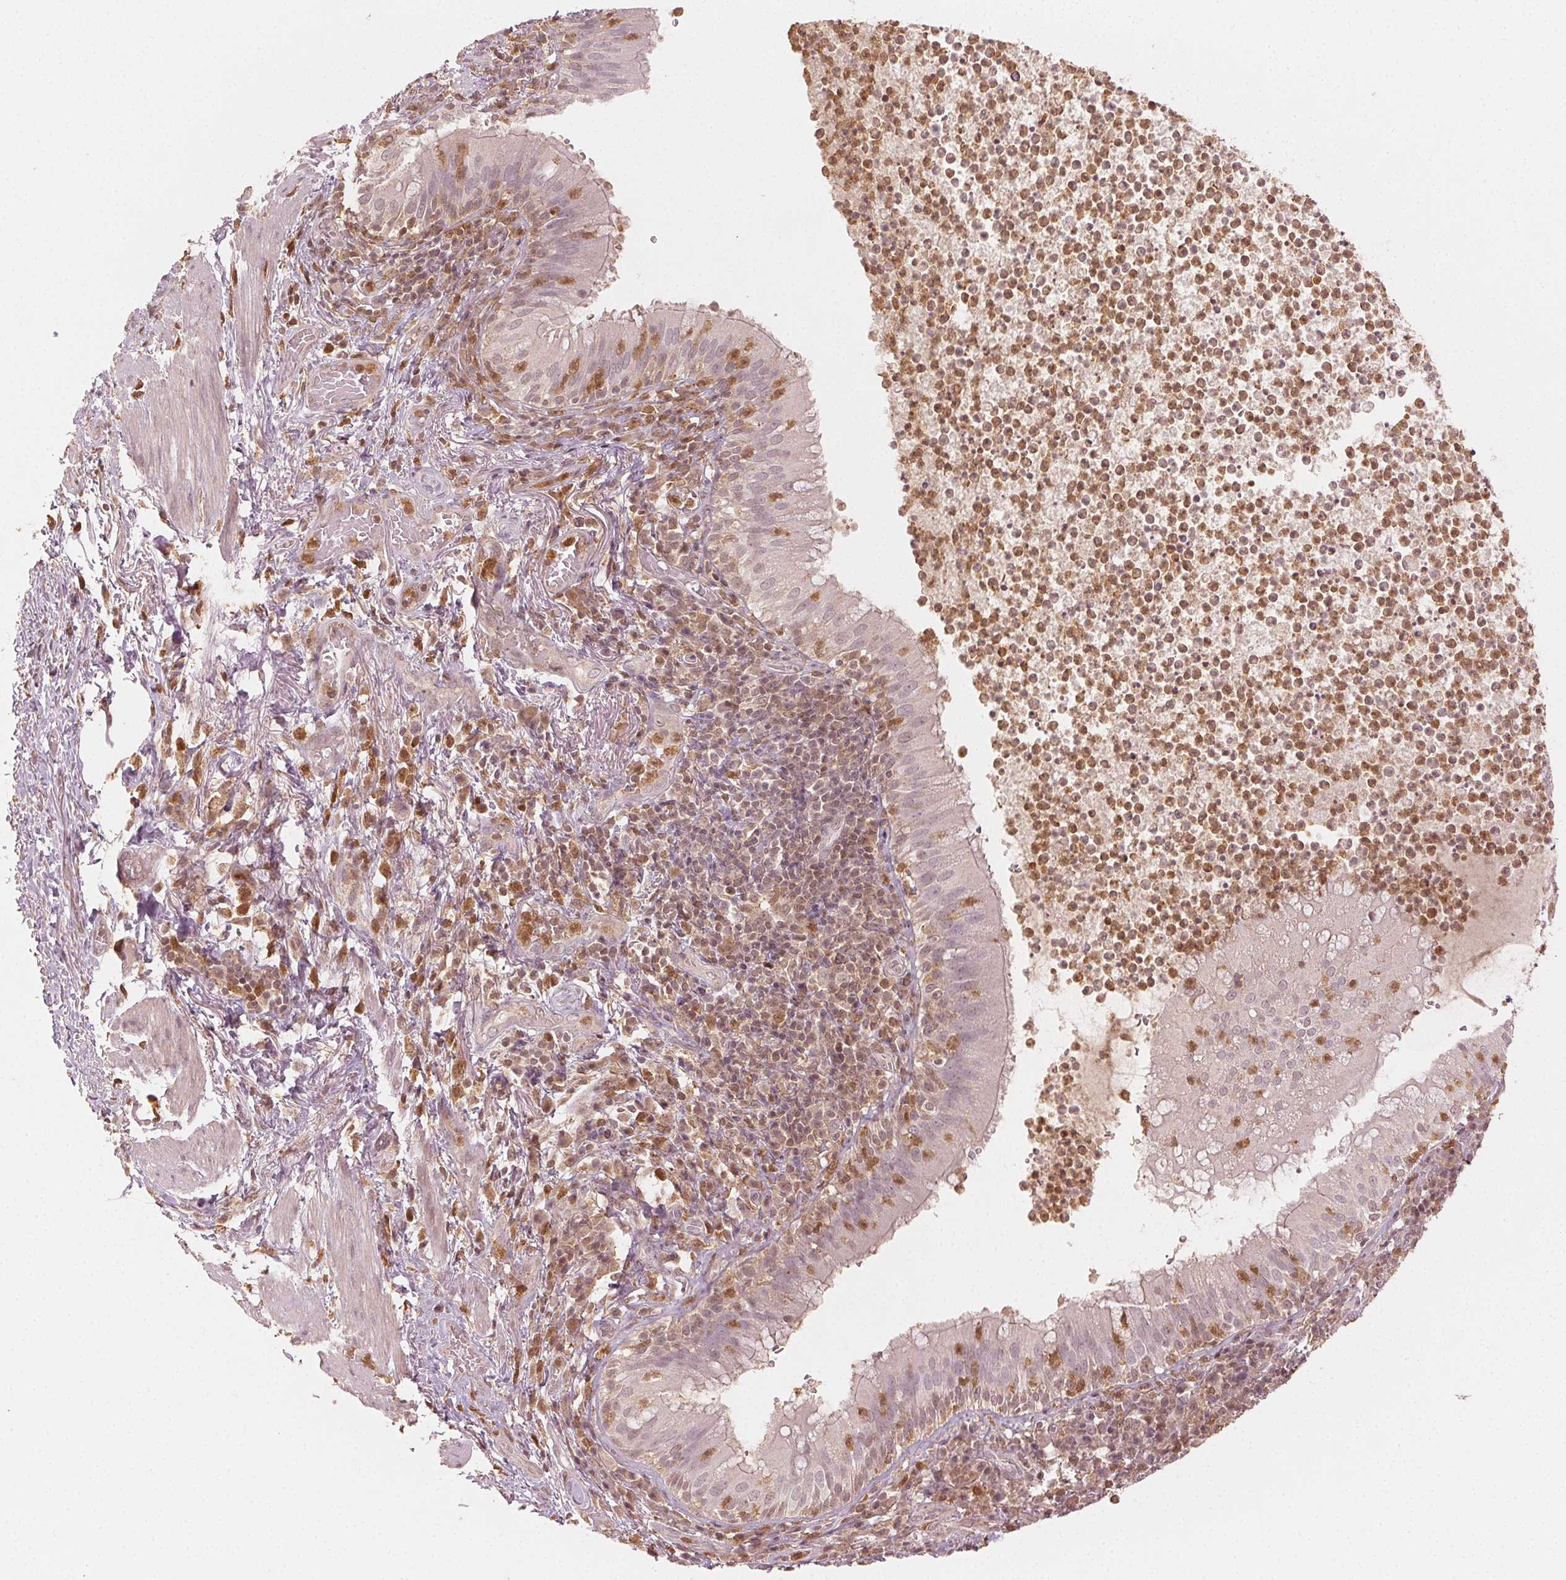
{"staining": {"intensity": "moderate", "quantity": "<25%", "location": "nuclear"}, "tissue": "bronchus", "cell_type": "Respiratory epithelial cells", "image_type": "normal", "snomed": [{"axis": "morphology", "description": "Normal tissue, NOS"}, {"axis": "topography", "description": "Lymph node"}, {"axis": "topography", "description": "Bronchus"}], "caption": "Human bronchus stained with a brown dye displays moderate nuclear positive staining in approximately <25% of respiratory epithelial cells.", "gene": "MAPK14", "patient": {"sex": "male", "age": 56}}